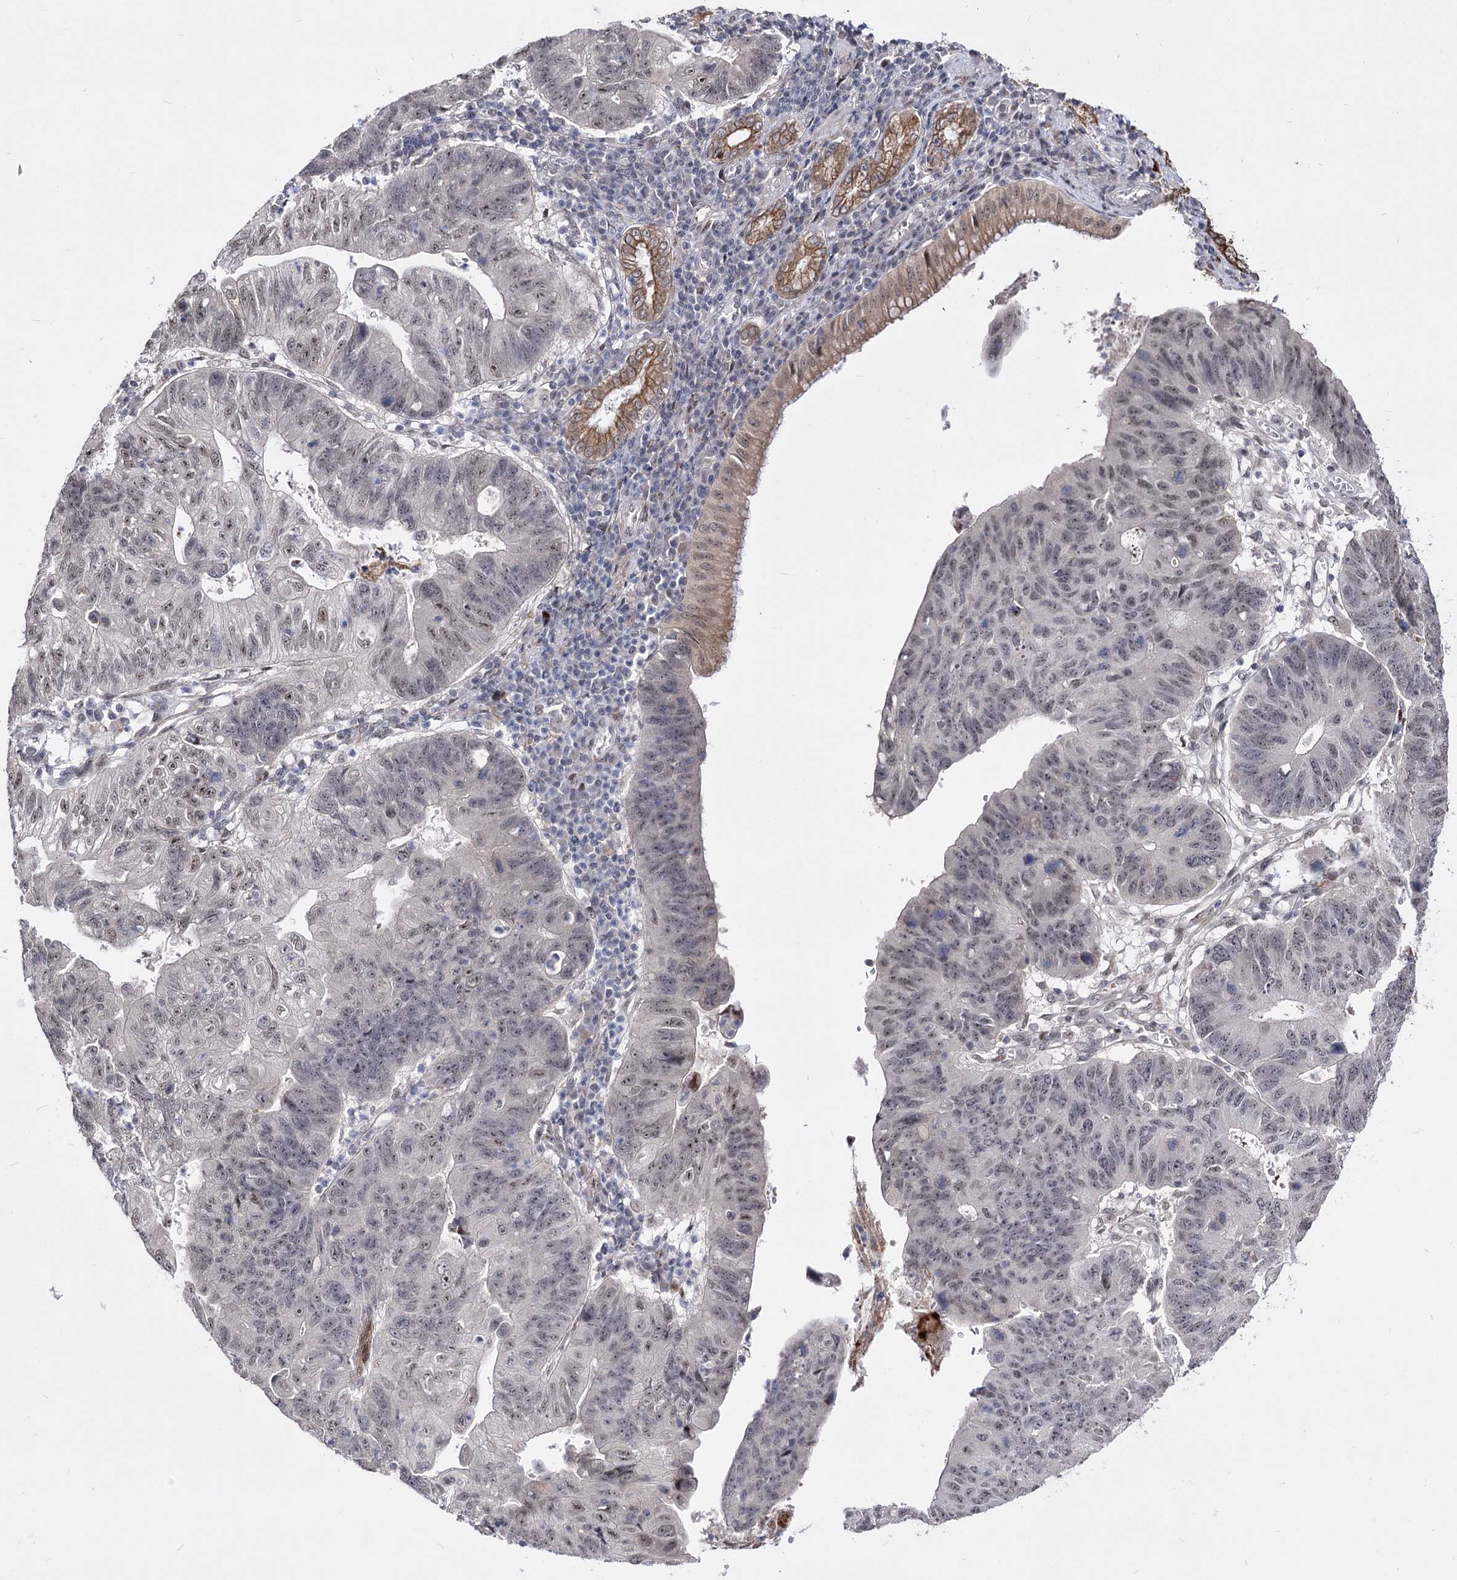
{"staining": {"intensity": "weak", "quantity": "25%-75%", "location": "nuclear"}, "tissue": "stomach cancer", "cell_type": "Tumor cells", "image_type": "cancer", "snomed": [{"axis": "morphology", "description": "Adenocarcinoma, NOS"}, {"axis": "topography", "description": "Stomach"}], "caption": "Immunohistochemical staining of human stomach adenocarcinoma demonstrates low levels of weak nuclear protein staining in approximately 25%-75% of tumor cells. Immunohistochemistry (ihc) stains the protein in brown and the nuclei are stained blue.", "gene": "STOX1", "patient": {"sex": "male", "age": 59}}